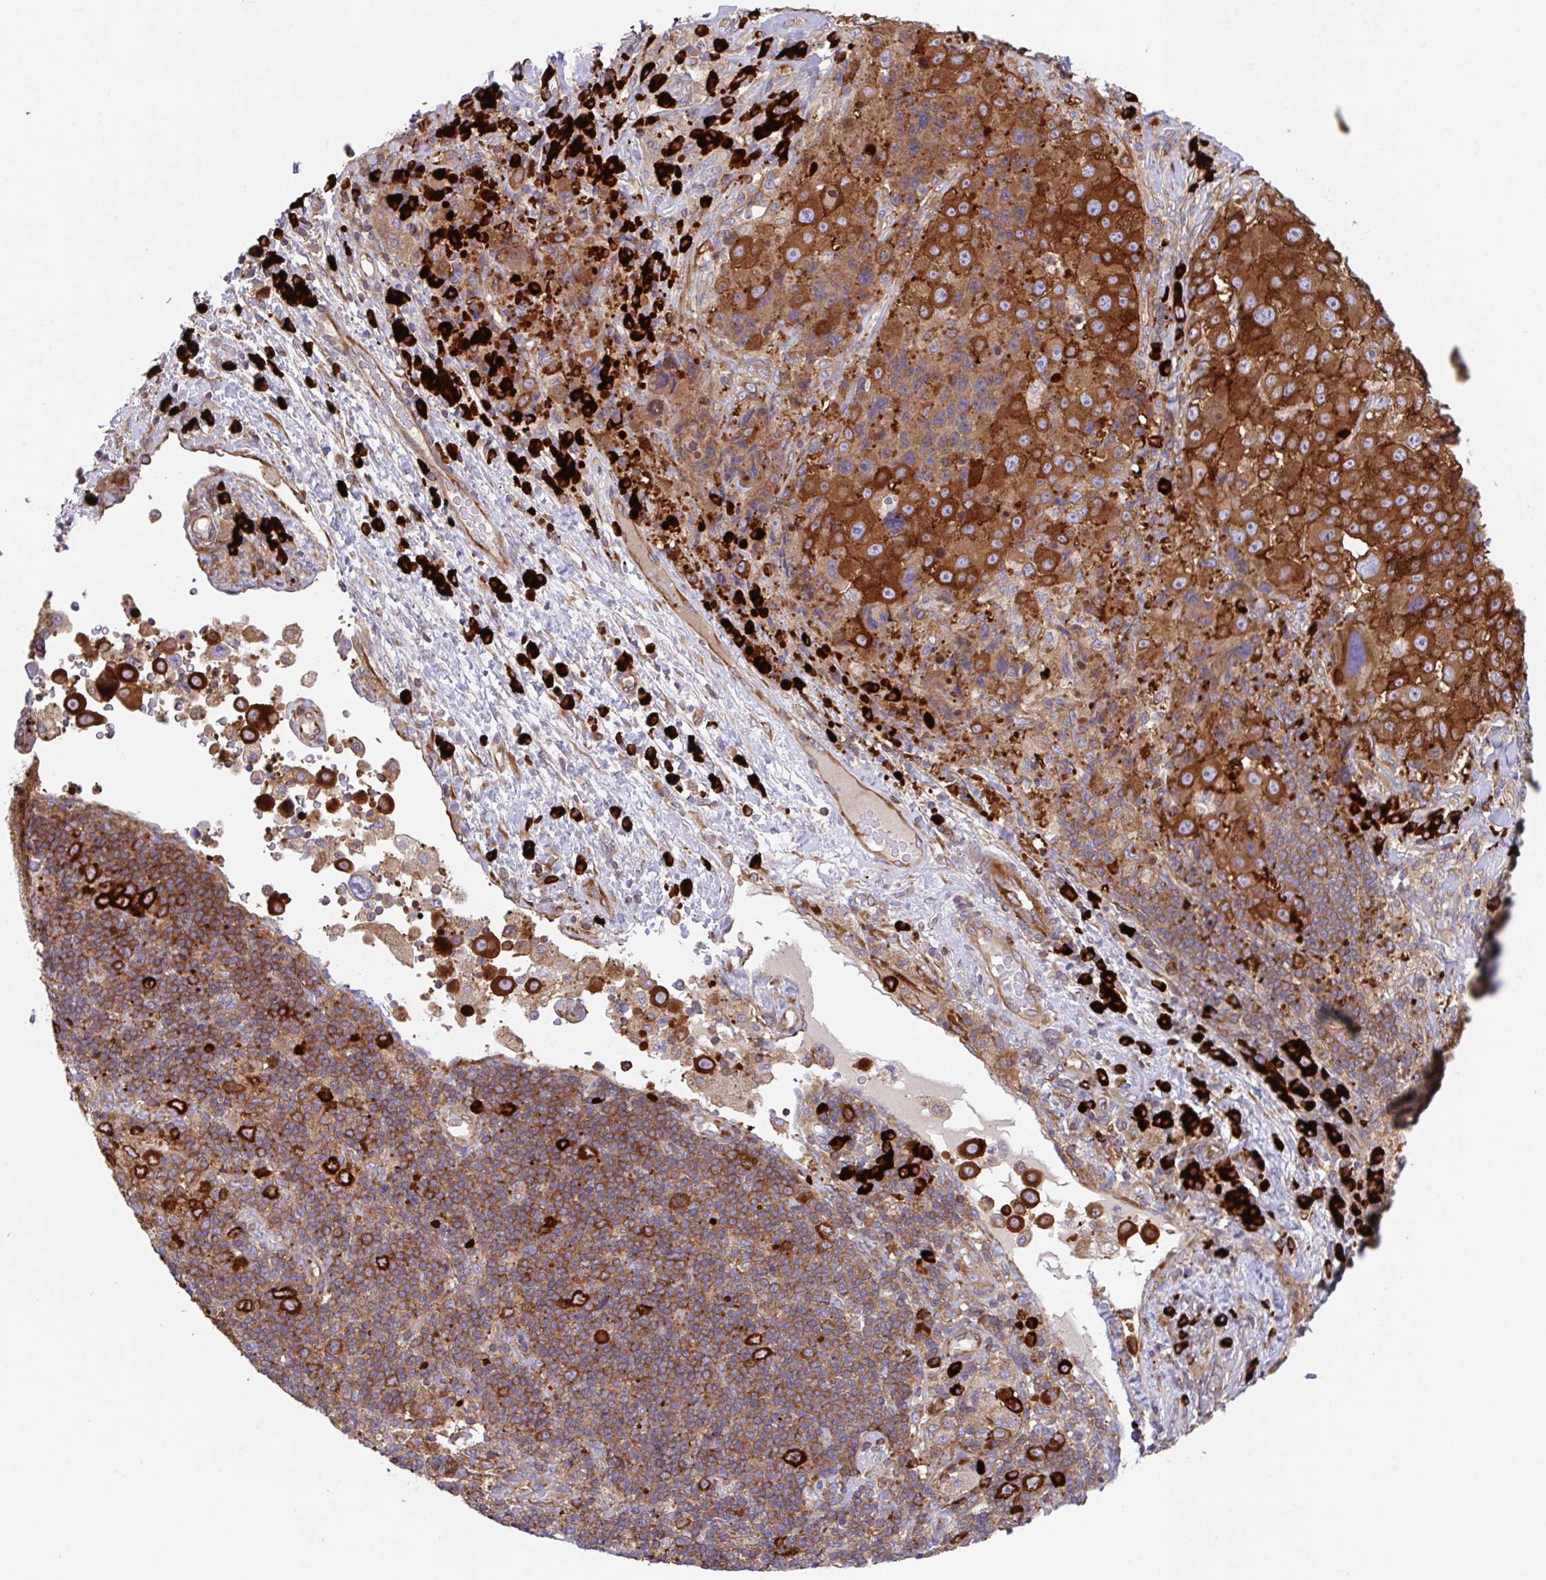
{"staining": {"intensity": "strong", "quantity": ">75%", "location": "cytoplasmic/membranous"}, "tissue": "melanoma", "cell_type": "Tumor cells", "image_type": "cancer", "snomed": [{"axis": "morphology", "description": "Malignant melanoma, Metastatic site"}, {"axis": "topography", "description": "Lymph node"}], "caption": "Human melanoma stained with a protein marker demonstrates strong staining in tumor cells.", "gene": "YARS2", "patient": {"sex": "male", "age": 62}}